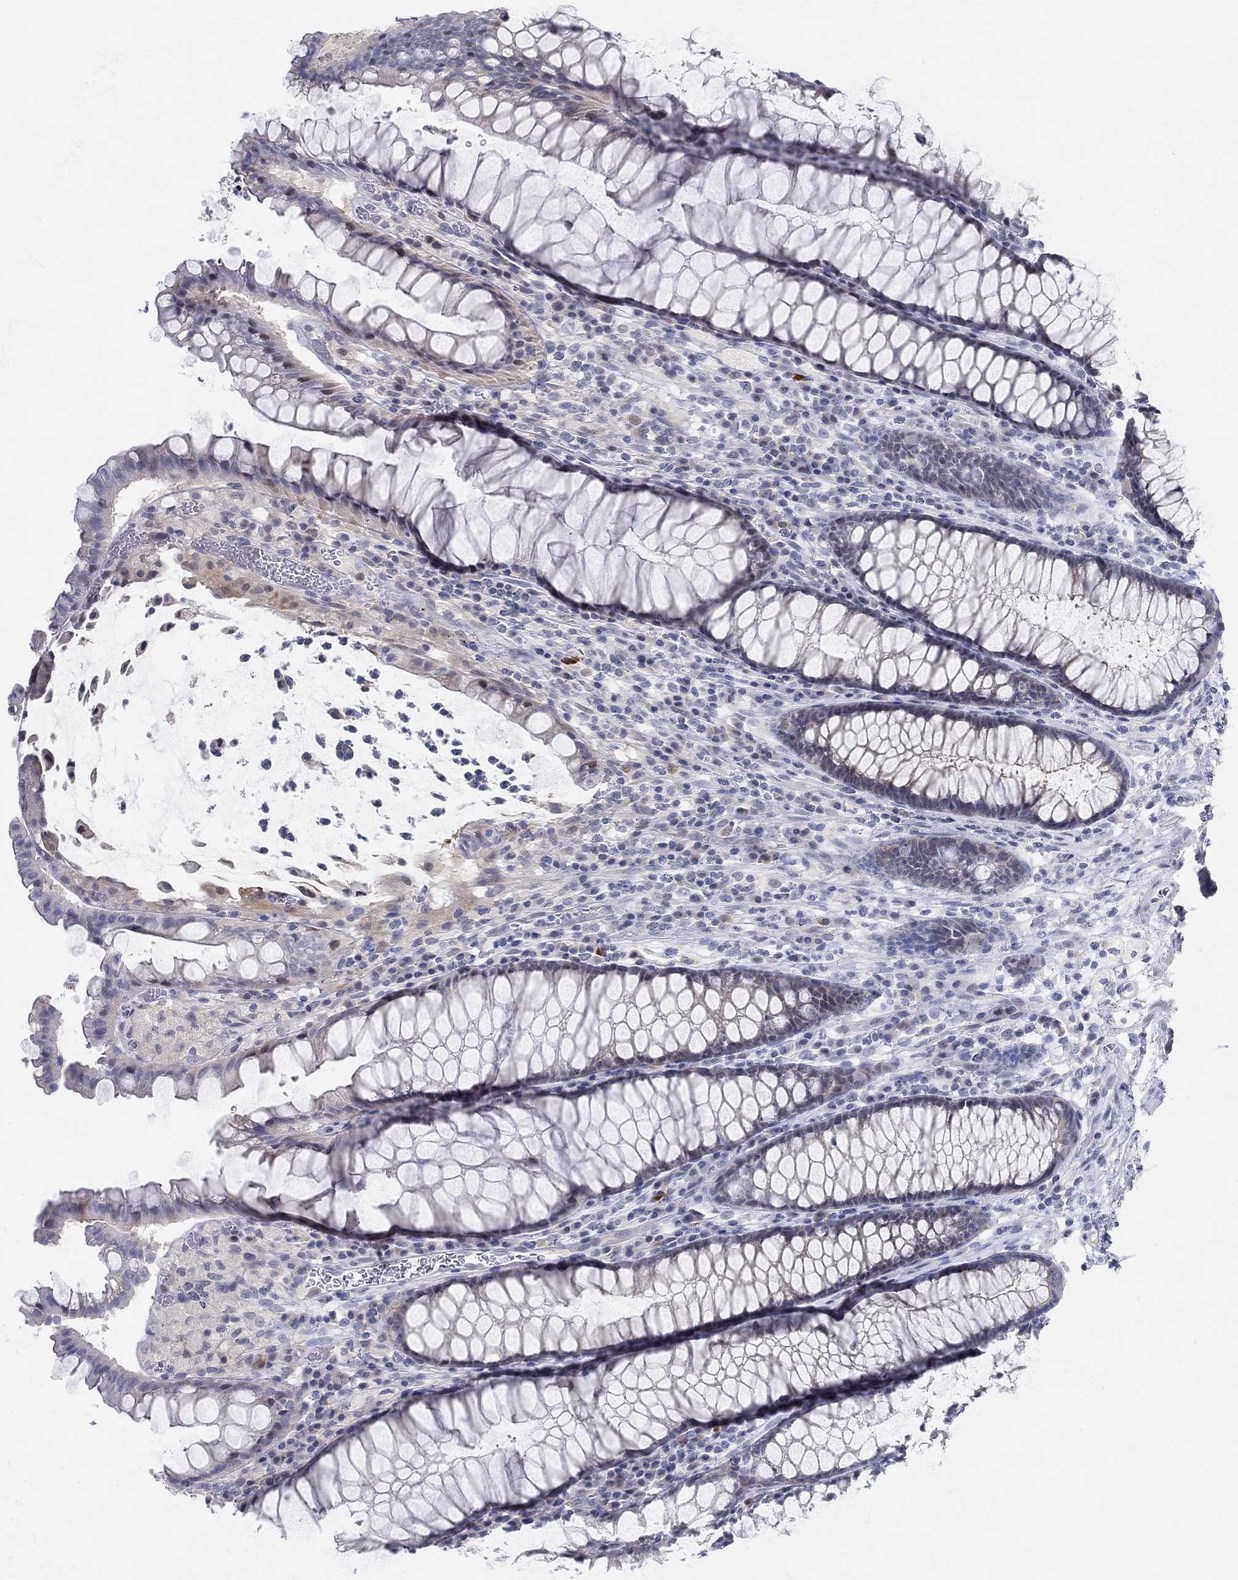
{"staining": {"intensity": "weak", "quantity": "<25%", "location": "cytoplasmic/membranous"}, "tissue": "rectum", "cell_type": "Glandular cells", "image_type": "normal", "snomed": [{"axis": "morphology", "description": "Normal tissue, NOS"}, {"axis": "topography", "description": "Rectum"}], "caption": "This is an IHC image of normal human rectum. There is no expression in glandular cells.", "gene": "SNTG2", "patient": {"sex": "female", "age": 68}}